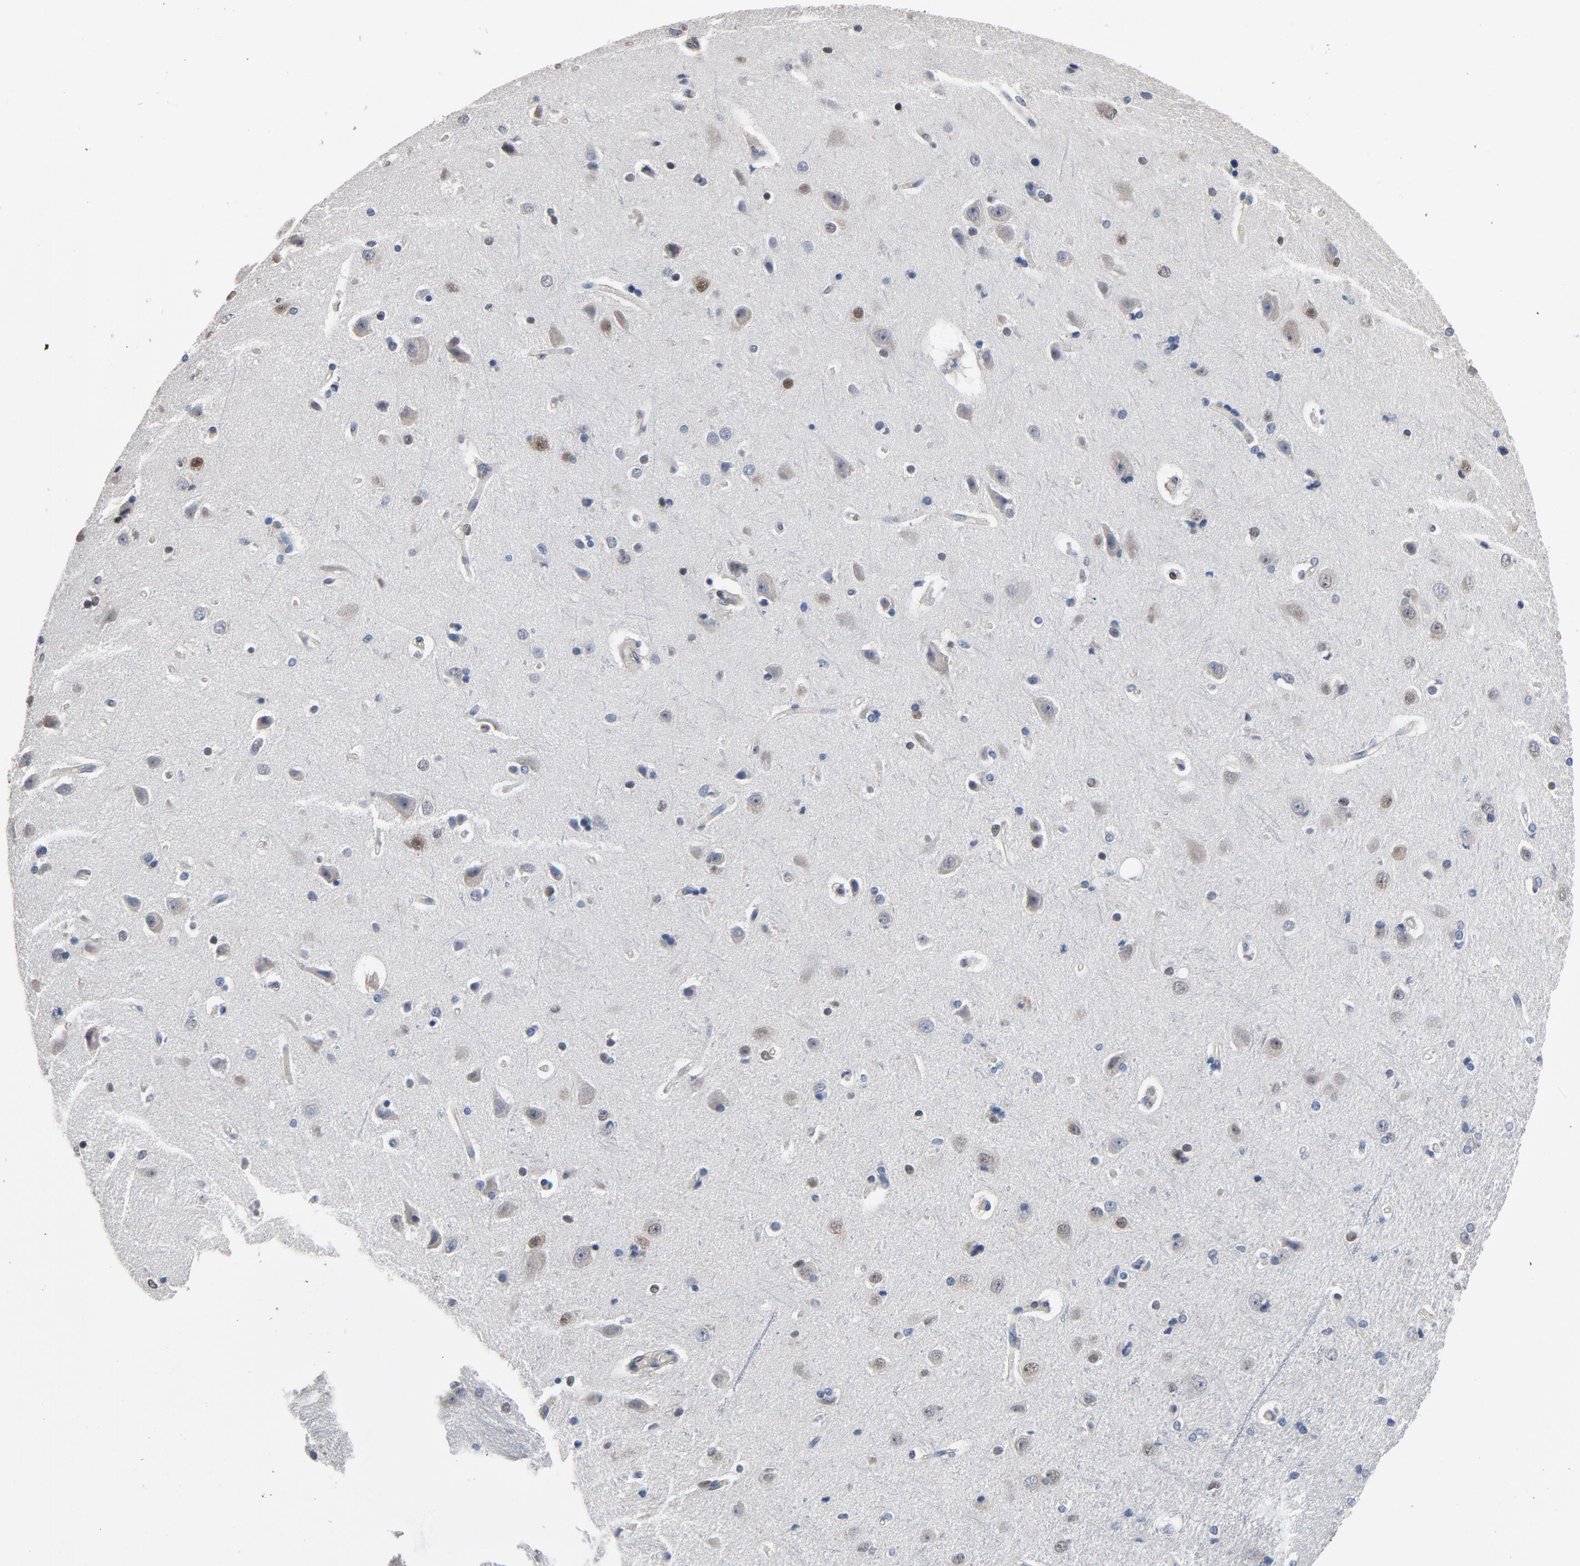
{"staining": {"intensity": "negative", "quantity": "none", "location": "none"}, "tissue": "cerebral cortex", "cell_type": "Endothelial cells", "image_type": "normal", "snomed": [{"axis": "morphology", "description": "Normal tissue, NOS"}, {"axis": "topography", "description": "Cerebral cortex"}], "caption": "Unremarkable cerebral cortex was stained to show a protein in brown. There is no significant staining in endothelial cells. (DAB immunohistochemistry (IHC) visualized using brightfield microscopy, high magnification).", "gene": "SOX6", "patient": {"sex": "male", "age": 62}}